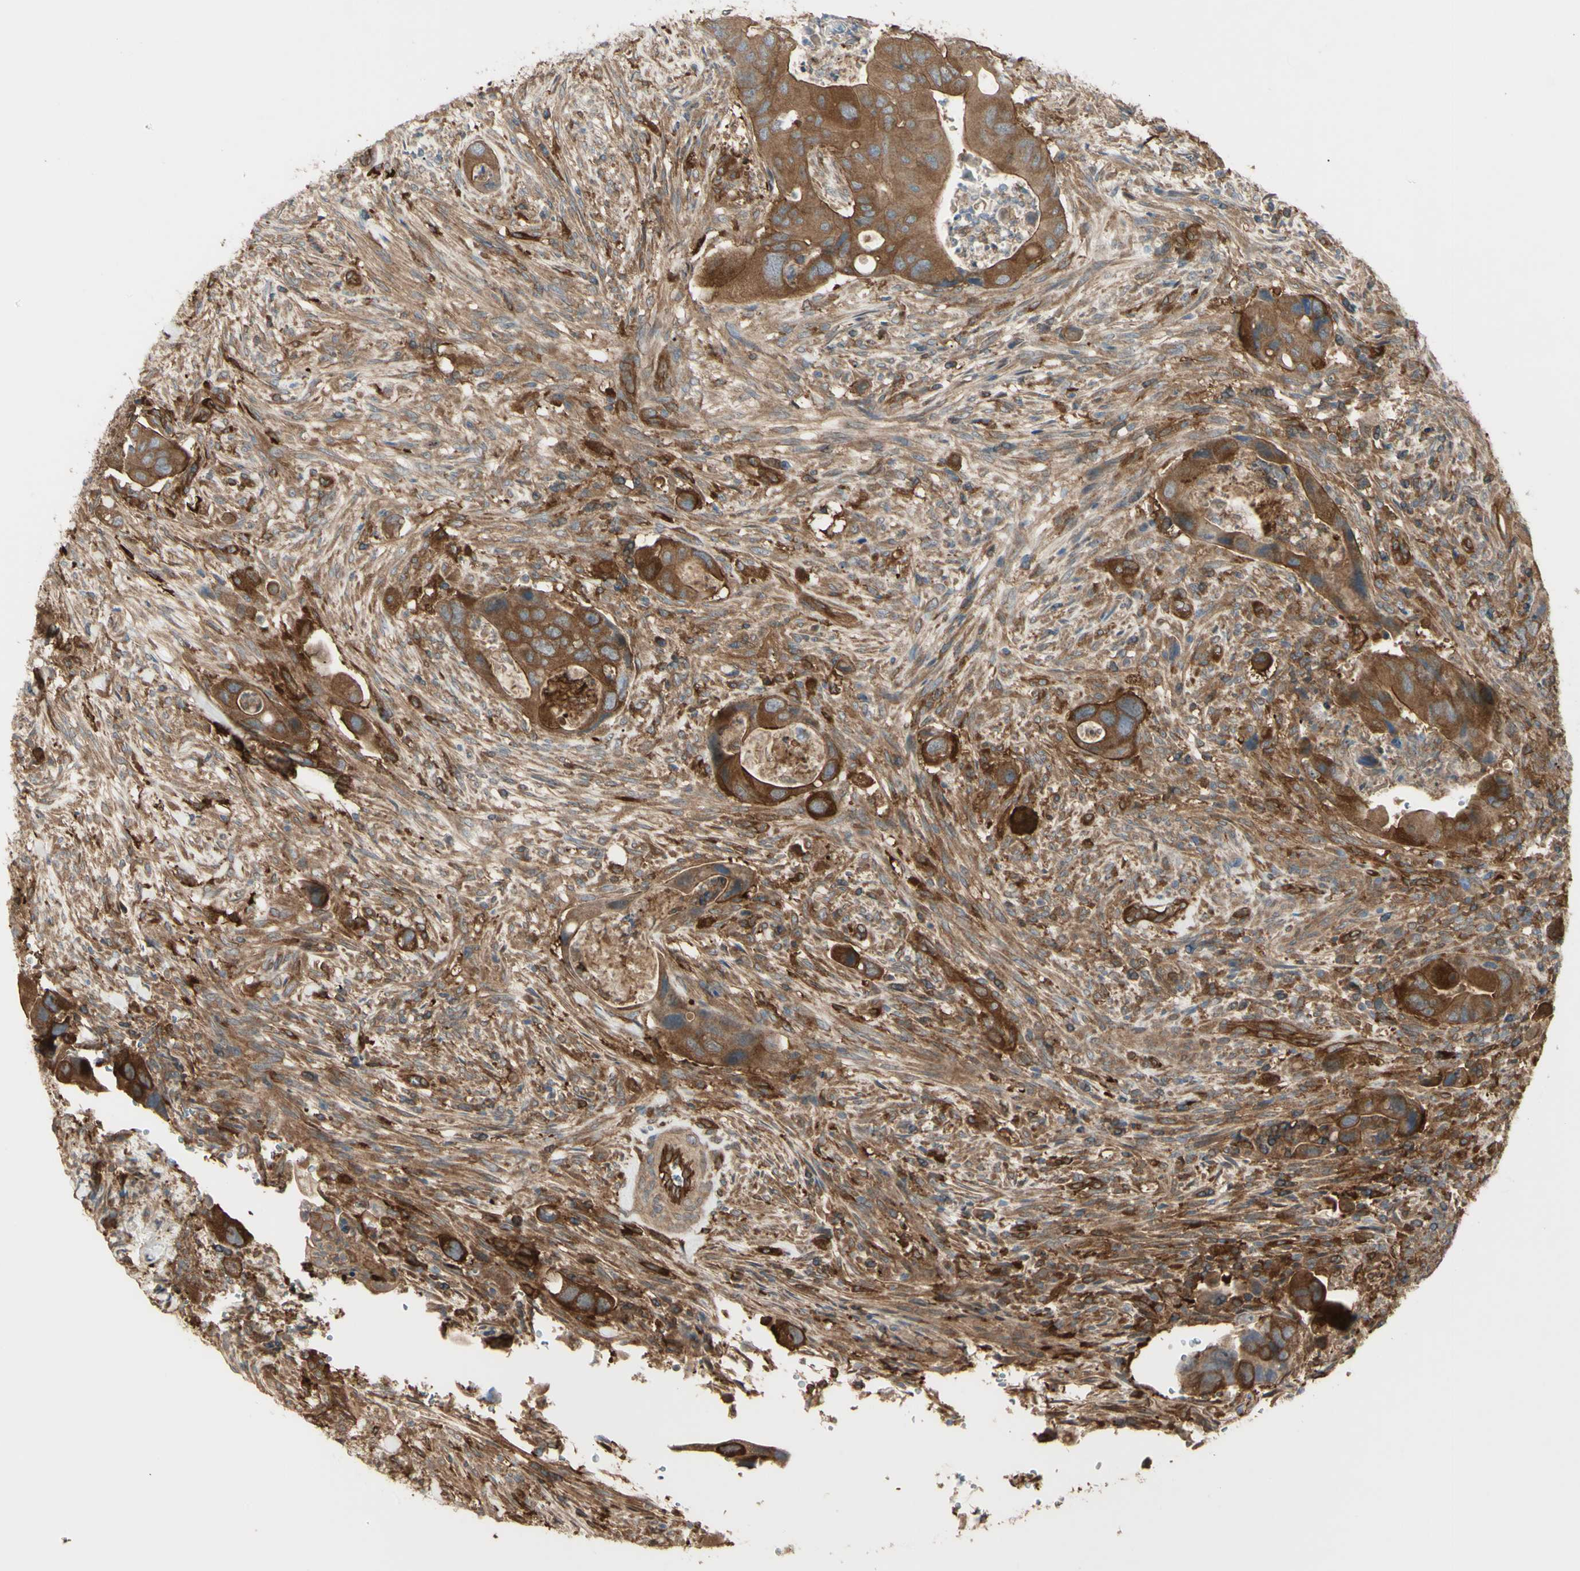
{"staining": {"intensity": "strong", "quantity": ">75%", "location": "cytoplasmic/membranous"}, "tissue": "colorectal cancer", "cell_type": "Tumor cells", "image_type": "cancer", "snomed": [{"axis": "morphology", "description": "Adenocarcinoma, NOS"}, {"axis": "topography", "description": "Rectum"}], "caption": "This micrograph demonstrates immunohistochemistry (IHC) staining of adenocarcinoma (colorectal), with high strong cytoplasmic/membranous positivity in approximately >75% of tumor cells.", "gene": "PTPN12", "patient": {"sex": "female", "age": 57}}